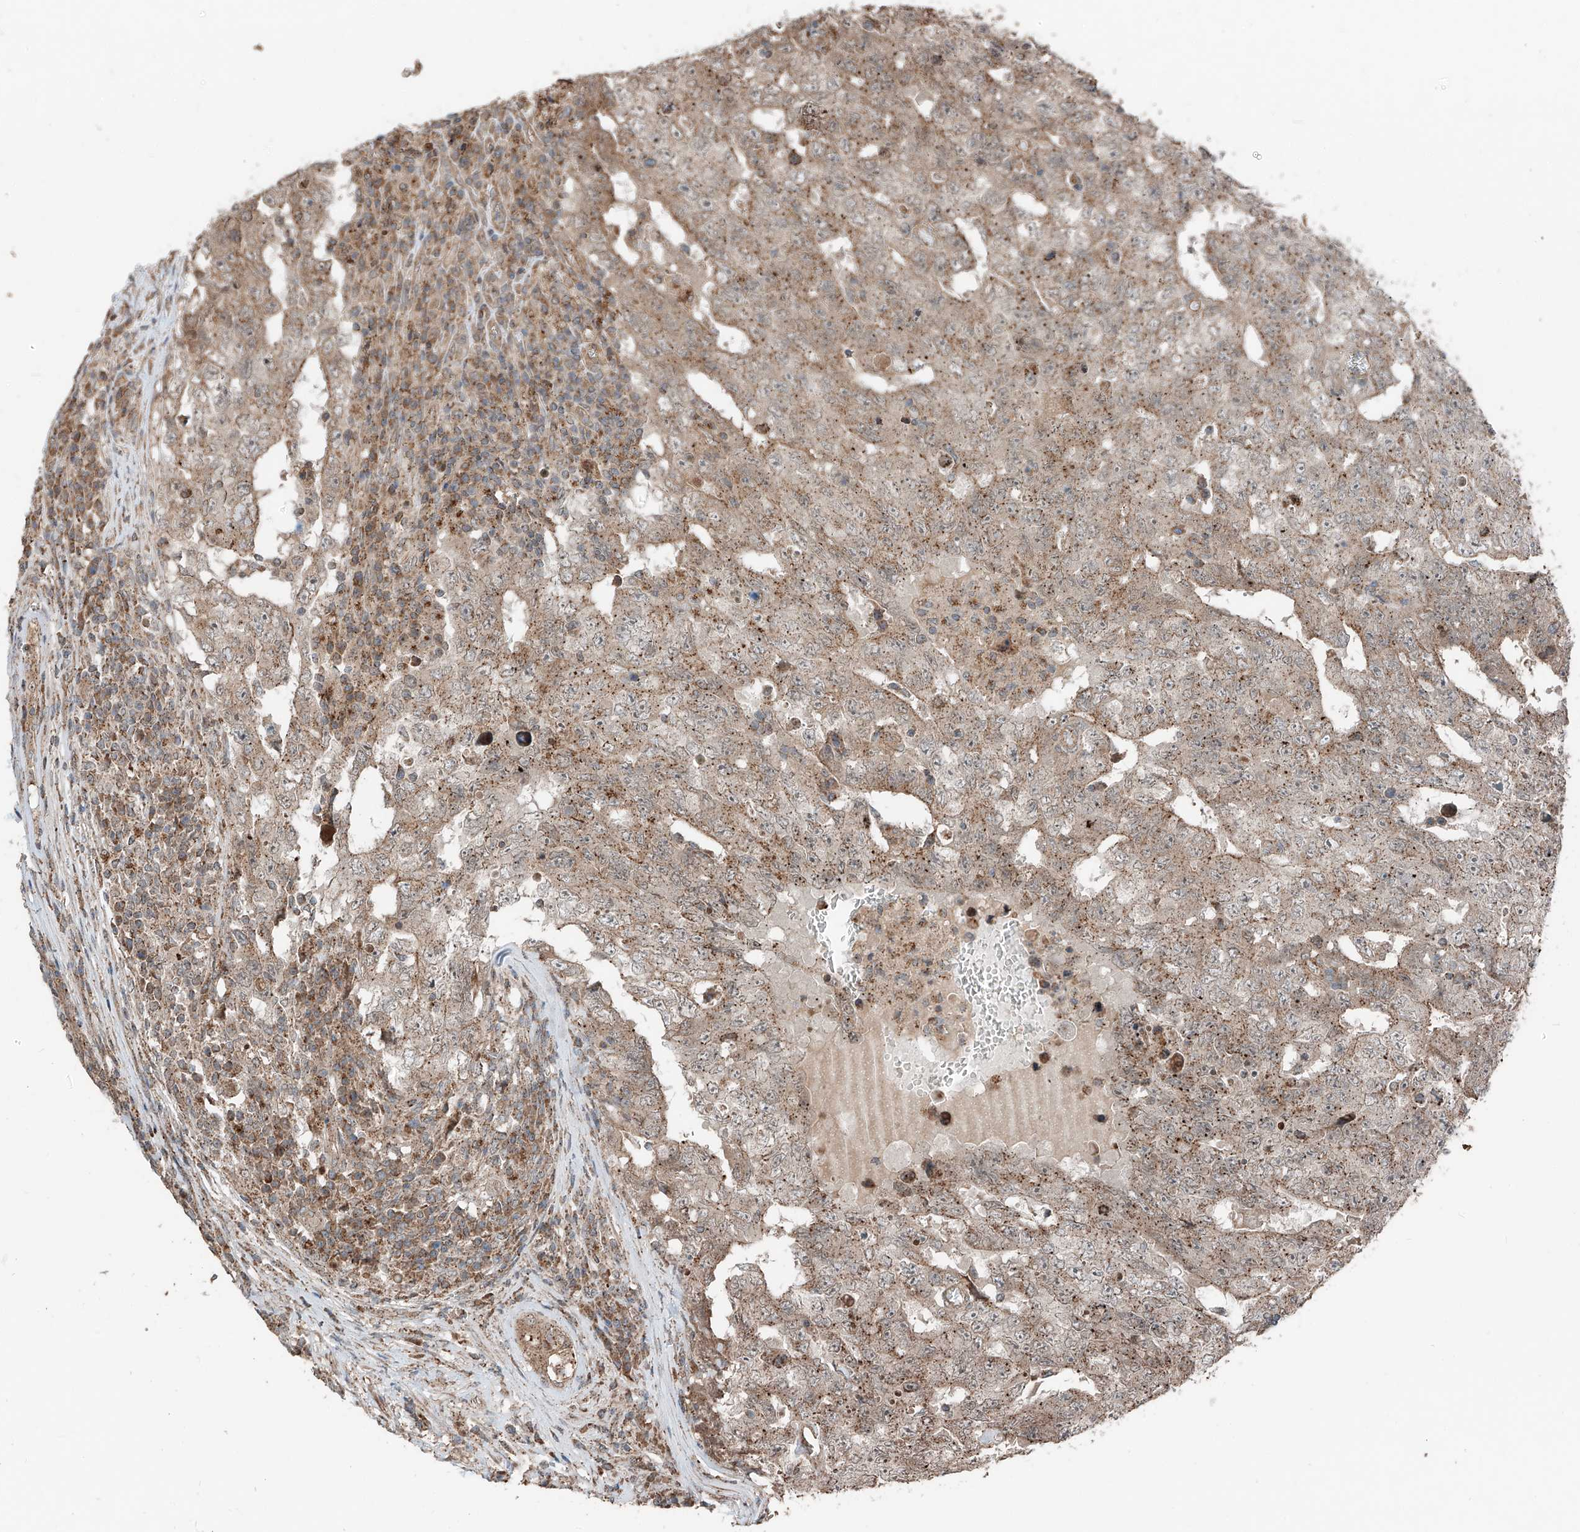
{"staining": {"intensity": "moderate", "quantity": ">75%", "location": "cytoplasmic/membranous"}, "tissue": "testis cancer", "cell_type": "Tumor cells", "image_type": "cancer", "snomed": [{"axis": "morphology", "description": "Carcinoma, Embryonal, NOS"}, {"axis": "topography", "description": "Testis"}], "caption": "Testis embryonal carcinoma stained for a protein displays moderate cytoplasmic/membranous positivity in tumor cells. The staining is performed using DAB brown chromogen to label protein expression. The nuclei are counter-stained blue using hematoxylin.", "gene": "CEP162", "patient": {"sex": "male", "age": 26}}